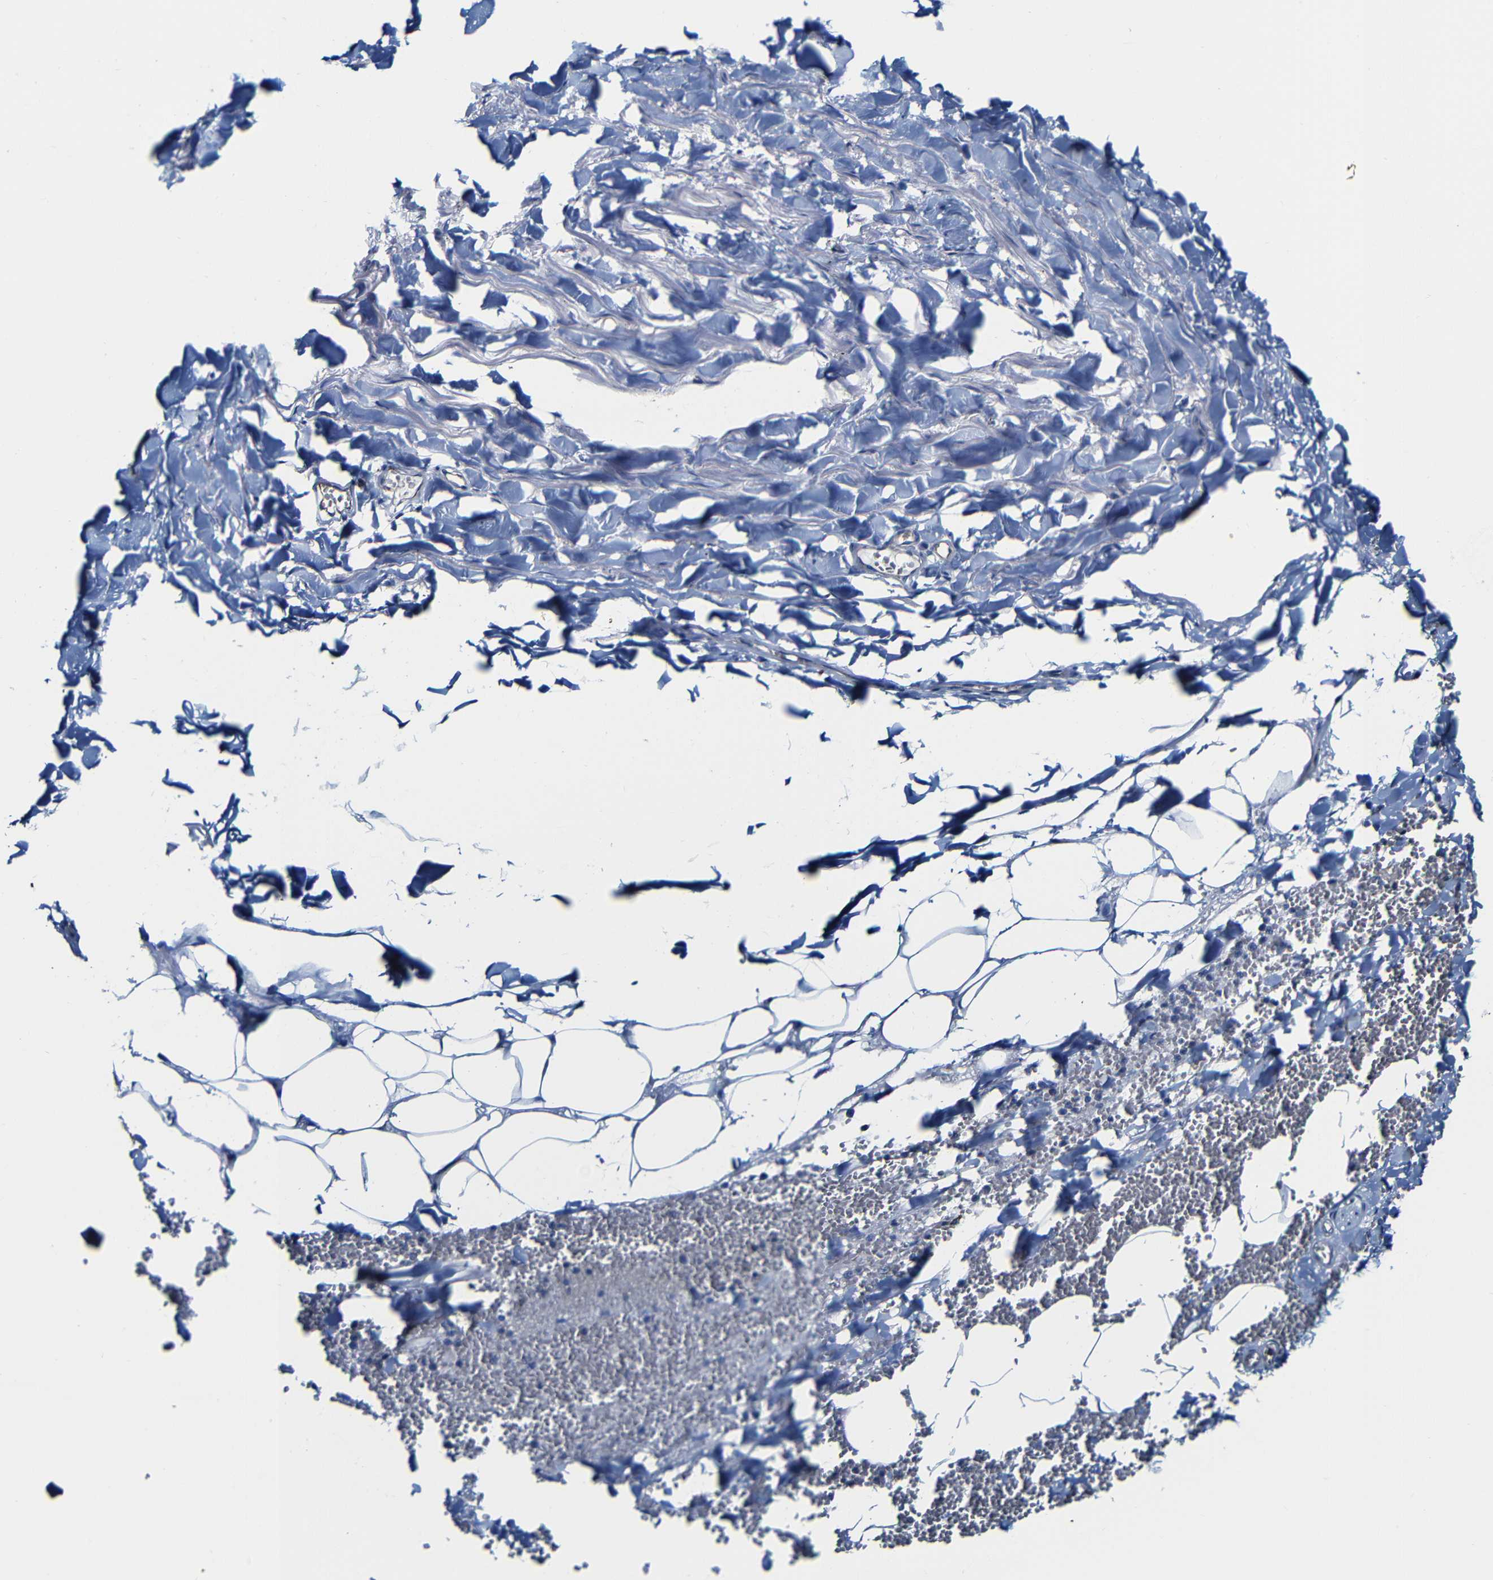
{"staining": {"intensity": "negative", "quantity": "none", "location": "none"}, "tissue": "adipose tissue", "cell_type": "Adipocytes", "image_type": "normal", "snomed": [{"axis": "morphology", "description": "Normal tissue, NOS"}, {"axis": "topography", "description": "Adipose tissue"}, {"axis": "topography", "description": "Peripheral nerve tissue"}], "caption": "This histopathology image is of unremarkable adipose tissue stained with immunohistochemistry to label a protein in brown with the nuclei are counter-stained blue. There is no positivity in adipocytes. (DAB (3,3'-diaminobenzidine) immunohistochemistry visualized using brightfield microscopy, high magnification).", "gene": "MSN", "patient": {"sex": "male", "age": 52}}